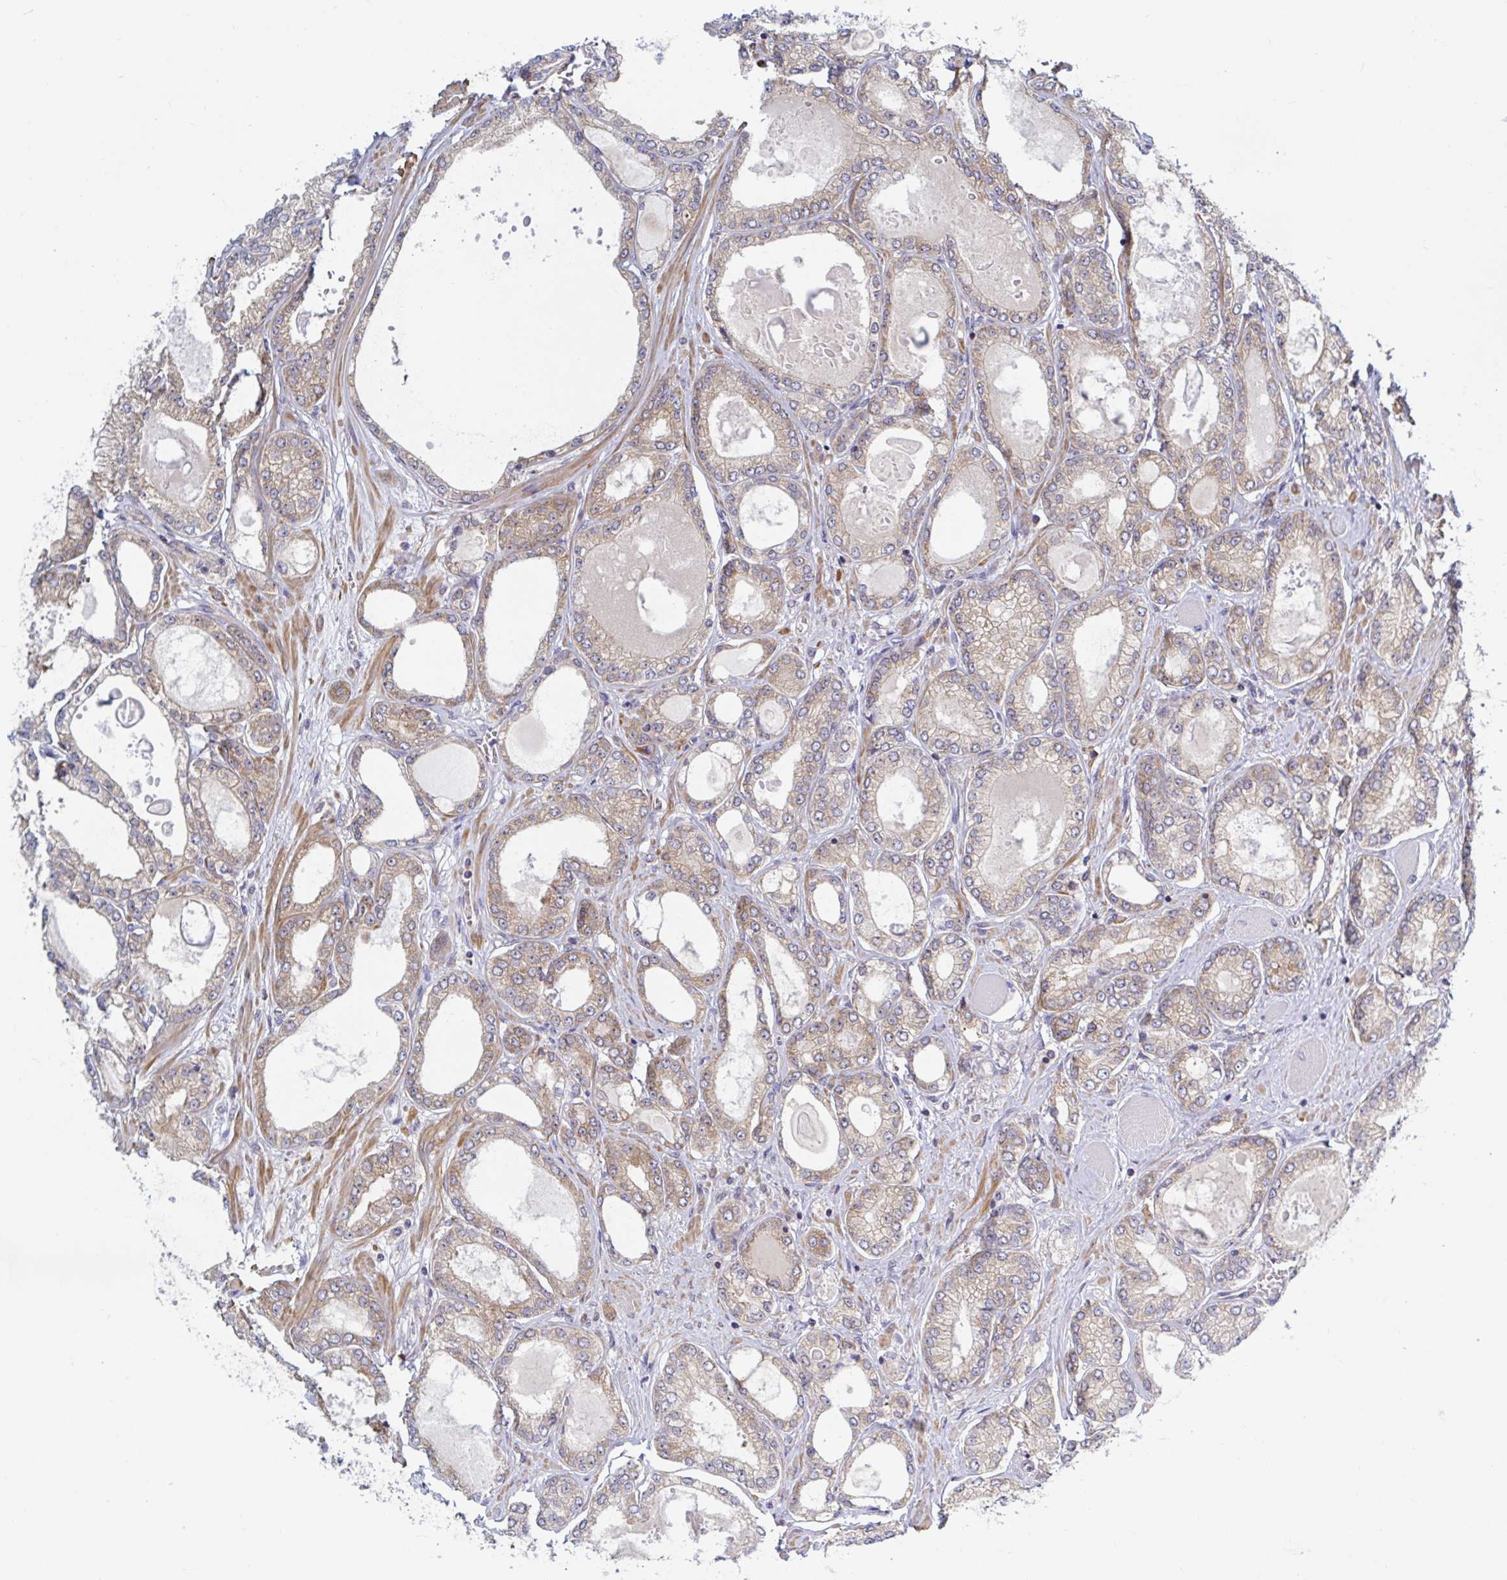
{"staining": {"intensity": "weak", "quantity": ">75%", "location": "cytoplasmic/membranous"}, "tissue": "prostate cancer", "cell_type": "Tumor cells", "image_type": "cancer", "snomed": [{"axis": "morphology", "description": "Adenocarcinoma, High grade"}, {"axis": "topography", "description": "Prostate"}], "caption": "Adenocarcinoma (high-grade) (prostate) stained for a protein shows weak cytoplasmic/membranous positivity in tumor cells.", "gene": "LARP1", "patient": {"sex": "male", "age": 68}}